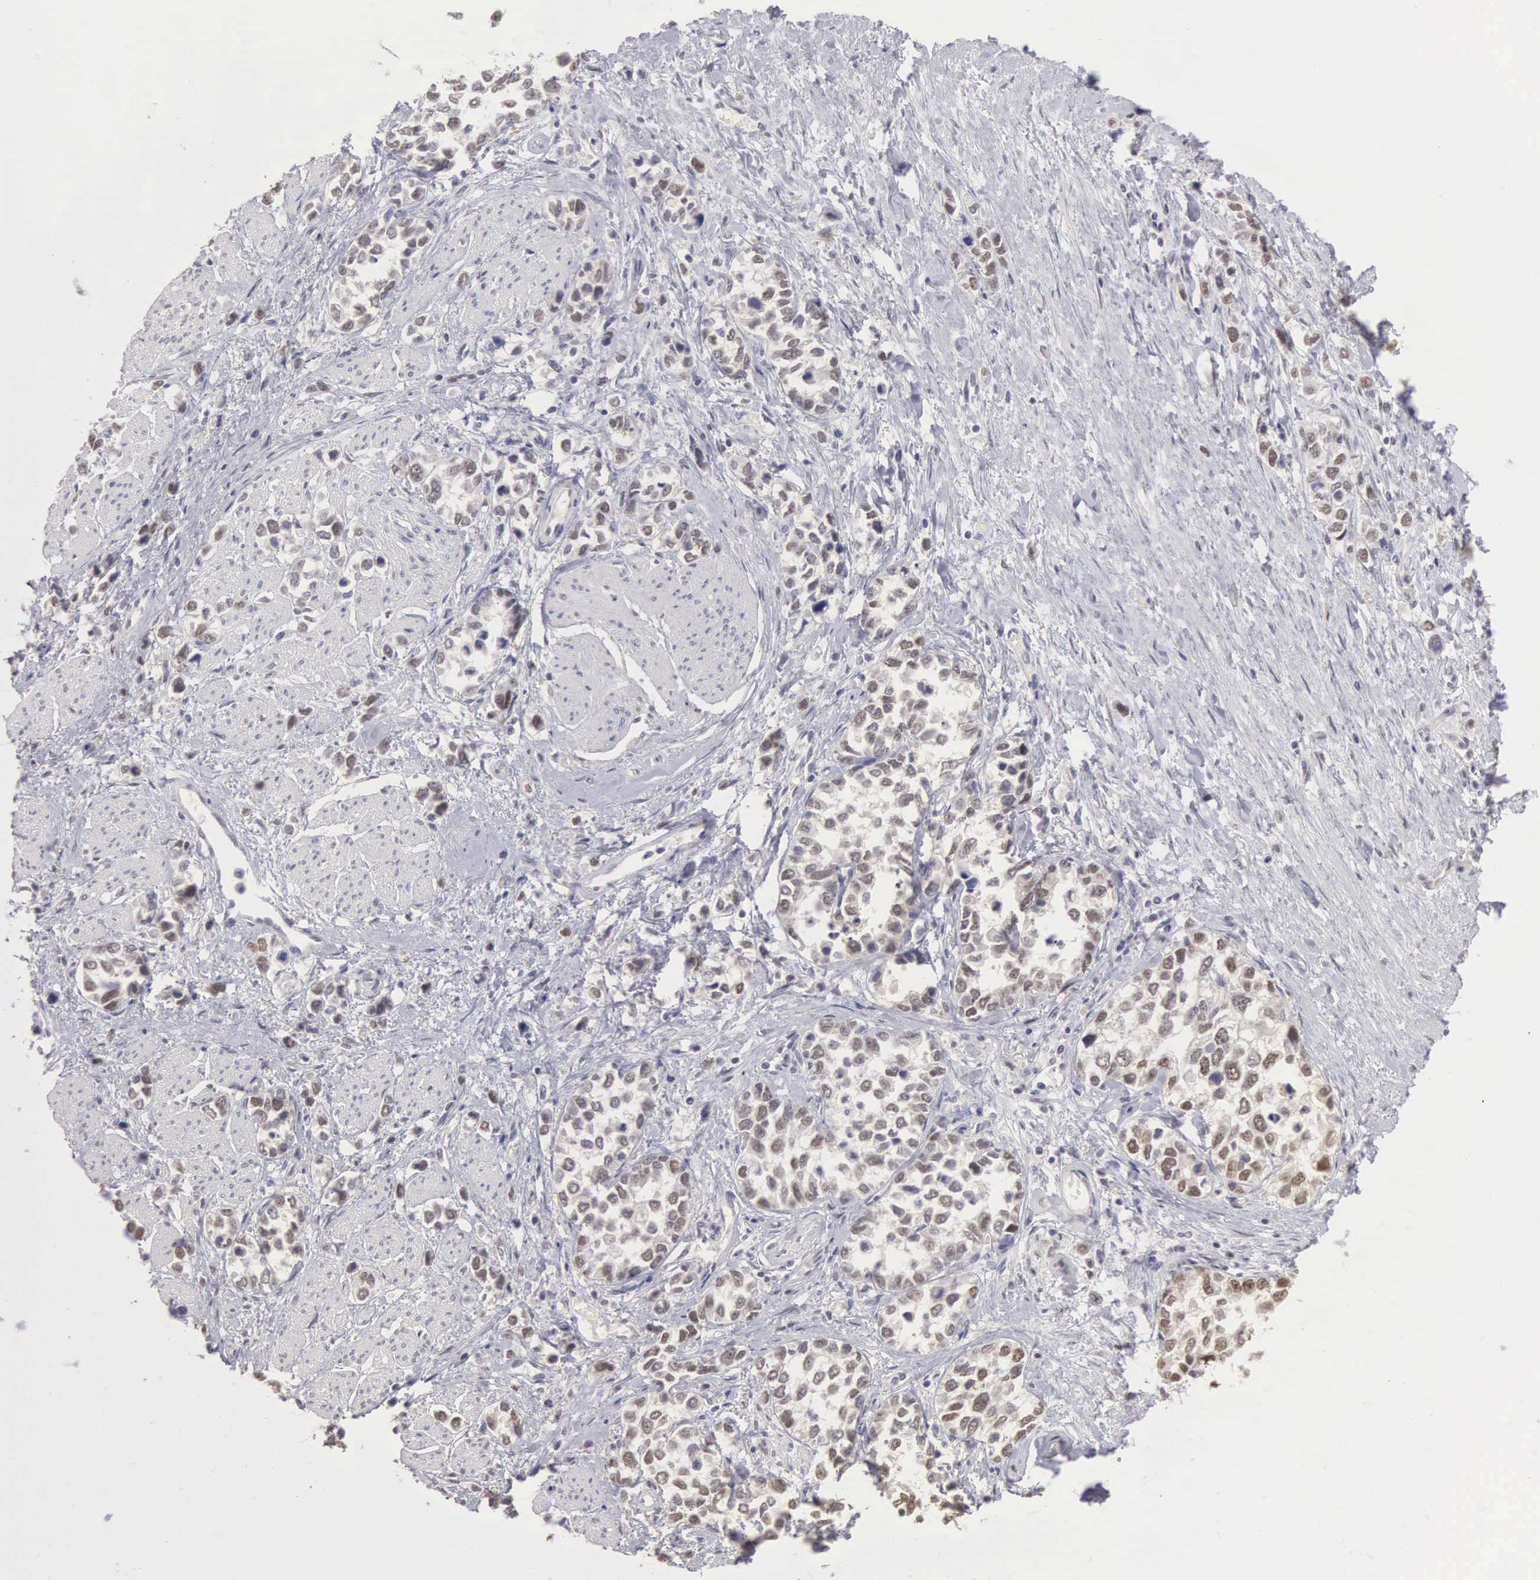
{"staining": {"intensity": "weak", "quantity": "25%-75%", "location": "nuclear"}, "tissue": "stomach cancer", "cell_type": "Tumor cells", "image_type": "cancer", "snomed": [{"axis": "morphology", "description": "Adenocarcinoma, NOS"}, {"axis": "topography", "description": "Stomach, upper"}], "caption": "Human adenocarcinoma (stomach) stained with a protein marker displays weak staining in tumor cells.", "gene": "UBA1", "patient": {"sex": "male", "age": 76}}